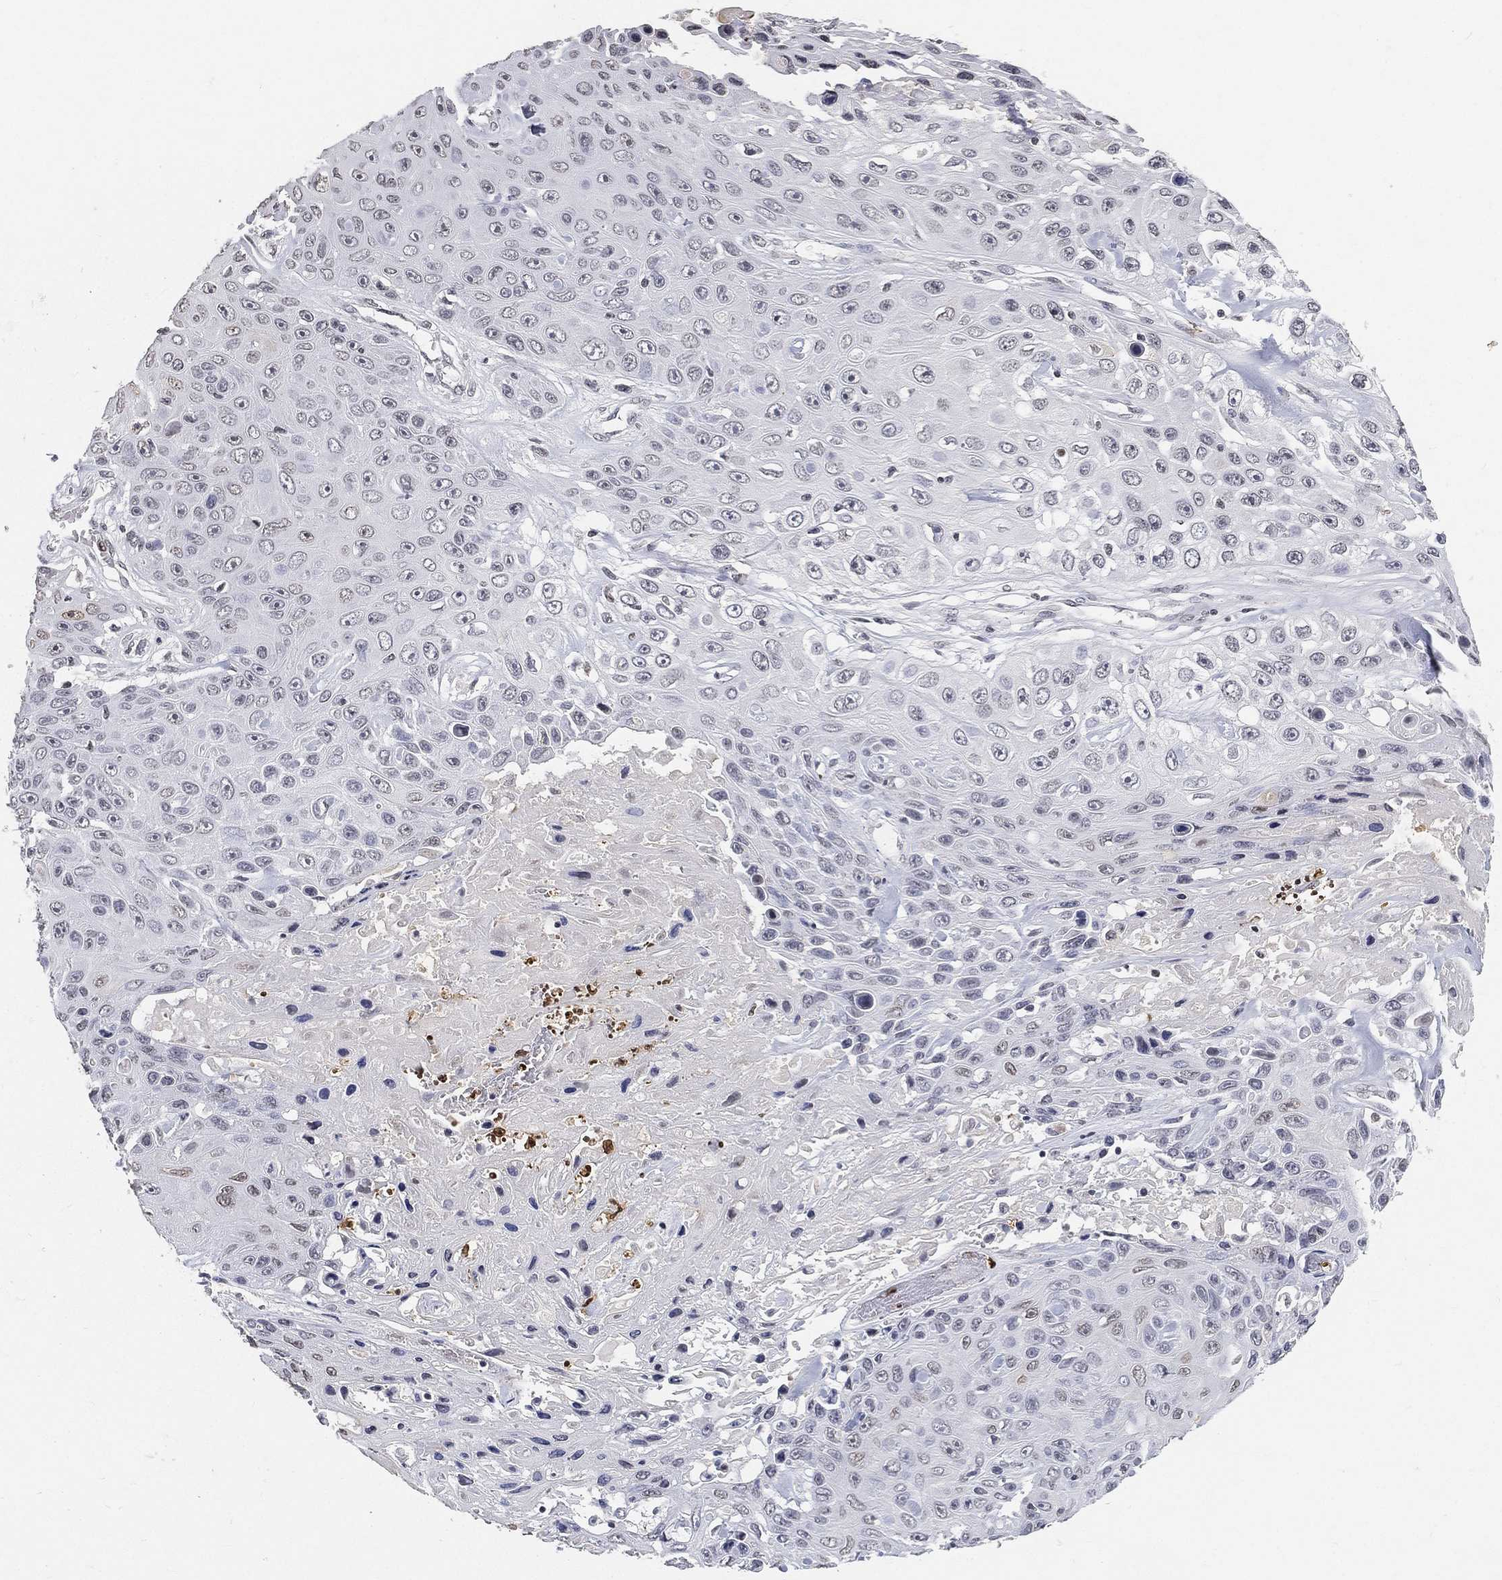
{"staining": {"intensity": "negative", "quantity": "none", "location": "none"}, "tissue": "skin cancer", "cell_type": "Tumor cells", "image_type": "cancer", "snomed": [{"axis": "morphology", "description": "Squamous cell carcinoma, NOS"}, {"axis": "topography", "description": "Skin"}], "caption": "IHC micrograph of skin squamous cell carcinoma stained for a protein (brown), which demonstrates no positivity in tumor cells.", "gene": "ARG1", "patient": {"sex": "male", "age": 82}}